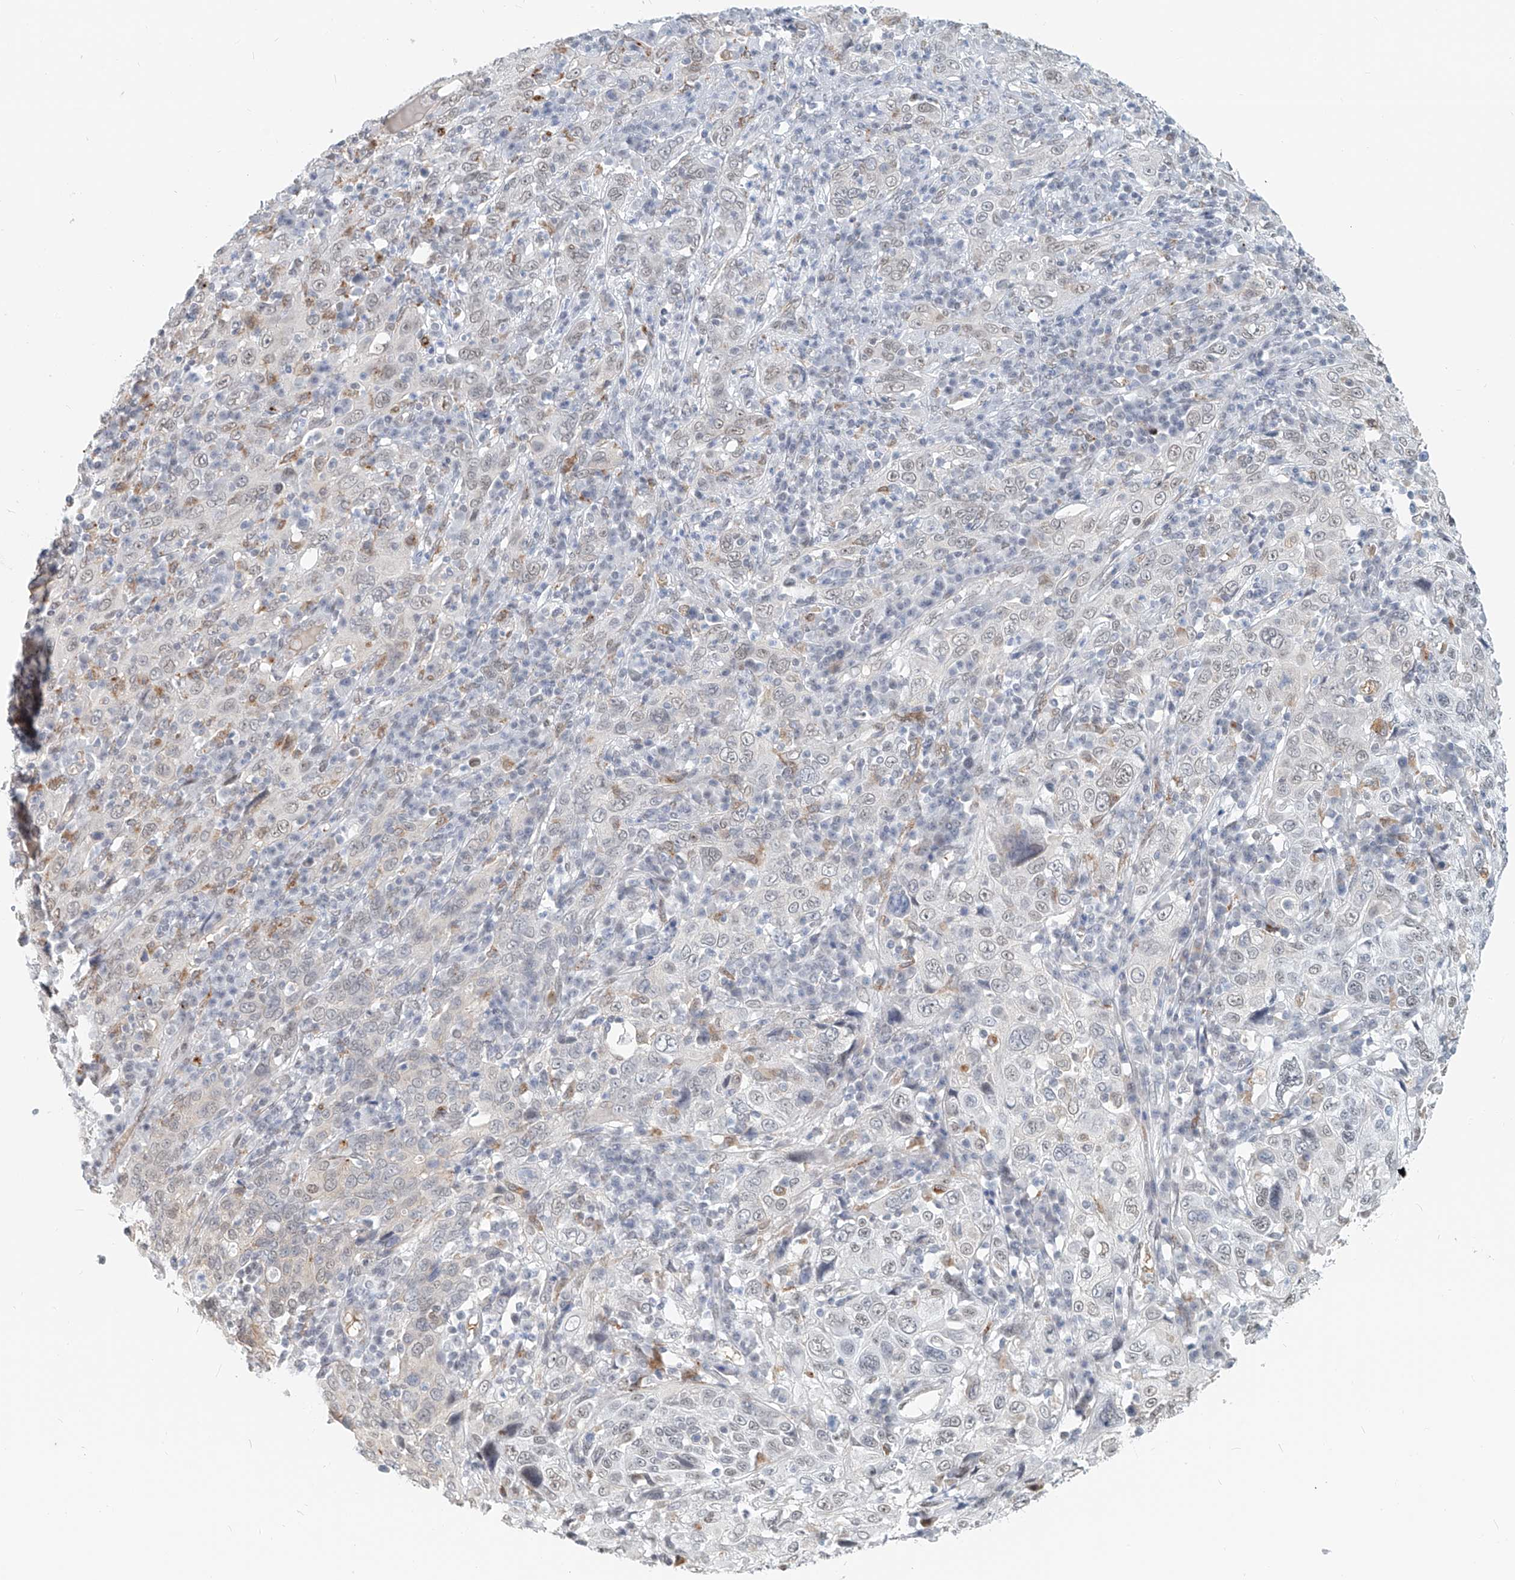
{"staining": {"intensity": "negative", "quantity": "none", "location": "none"}, "tissue": "cervical cancer", "cell_type": "Tumor cells", "image_type": "cancer", "snomed": [{"axis": "morphology", "description": "Squamous cell carcinoma, NOS"}, {"axis": "topography", "description": "Cervix"}], "caption": "This is an immunohistochemistry photomicrograph of cervical squamous cell carcinoma. There is no expression in tumor cells.", "gene": "SASH1", "patient": {"sex": "female", "age": 46}}